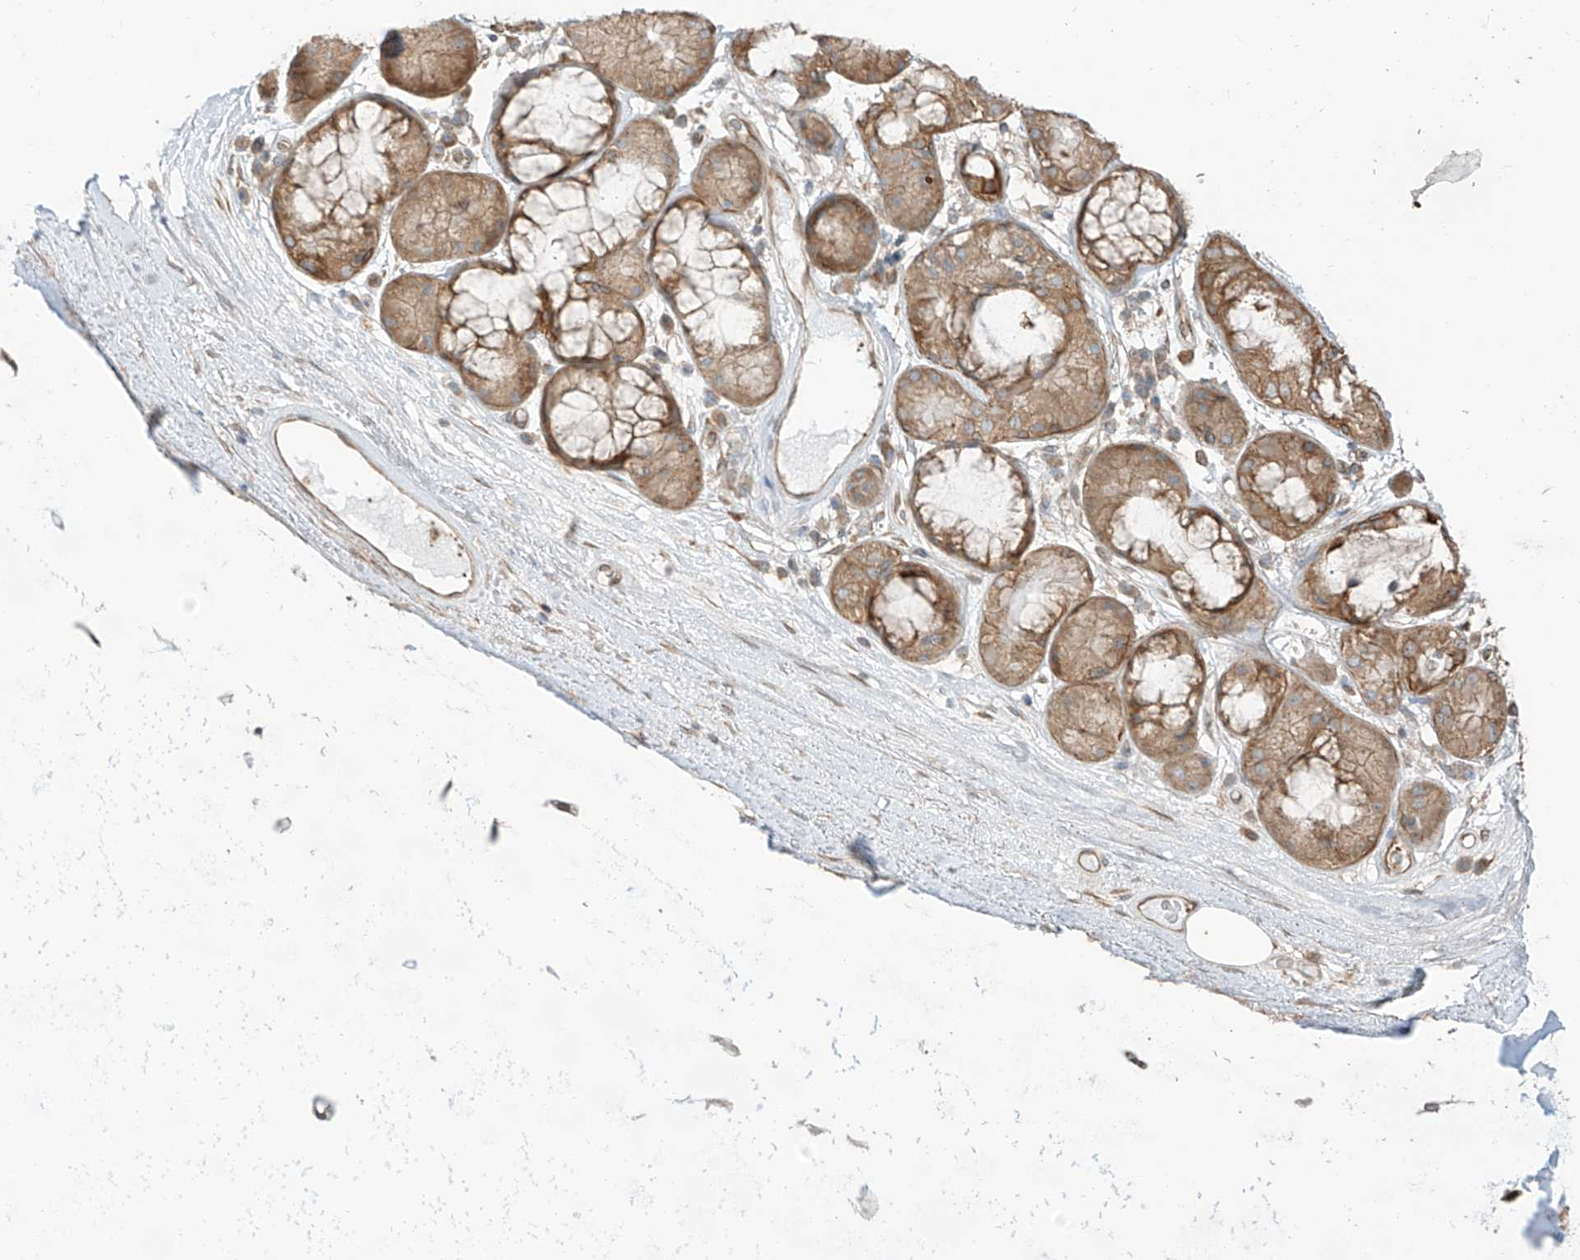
{"staining": {"intensity": "weak", "quantity": ">75%", "location": "cytoplasmic/membranous"}, "tissue": "adipose tissue", "cell_type": "Adipocytes", "image_type": "normal", "snomed": [{"axis": "morphology", "description": "Normal tissue, NOS"}, {"axis": "morphology", "description": "Squamous cell carcinoma, NOS"}, {"axis": "topography", "description": "Lymph node"}, {"axis": "topography", "description": "Bronchus"}, {"axis": "topography", "description": "Lung"}], "caption": "A high-resolution histopathology image shows immunohistochemistry (IHC) staining of unremarkable adipose tissue, which displays weak cytoplasmic/membranous staining in about >75% of adipocytes. The protein of interest is shown in brown color, while the nuclei are stained blue.", "gene": "CEP162", "patient": {"sex": "male", "age": 66}}